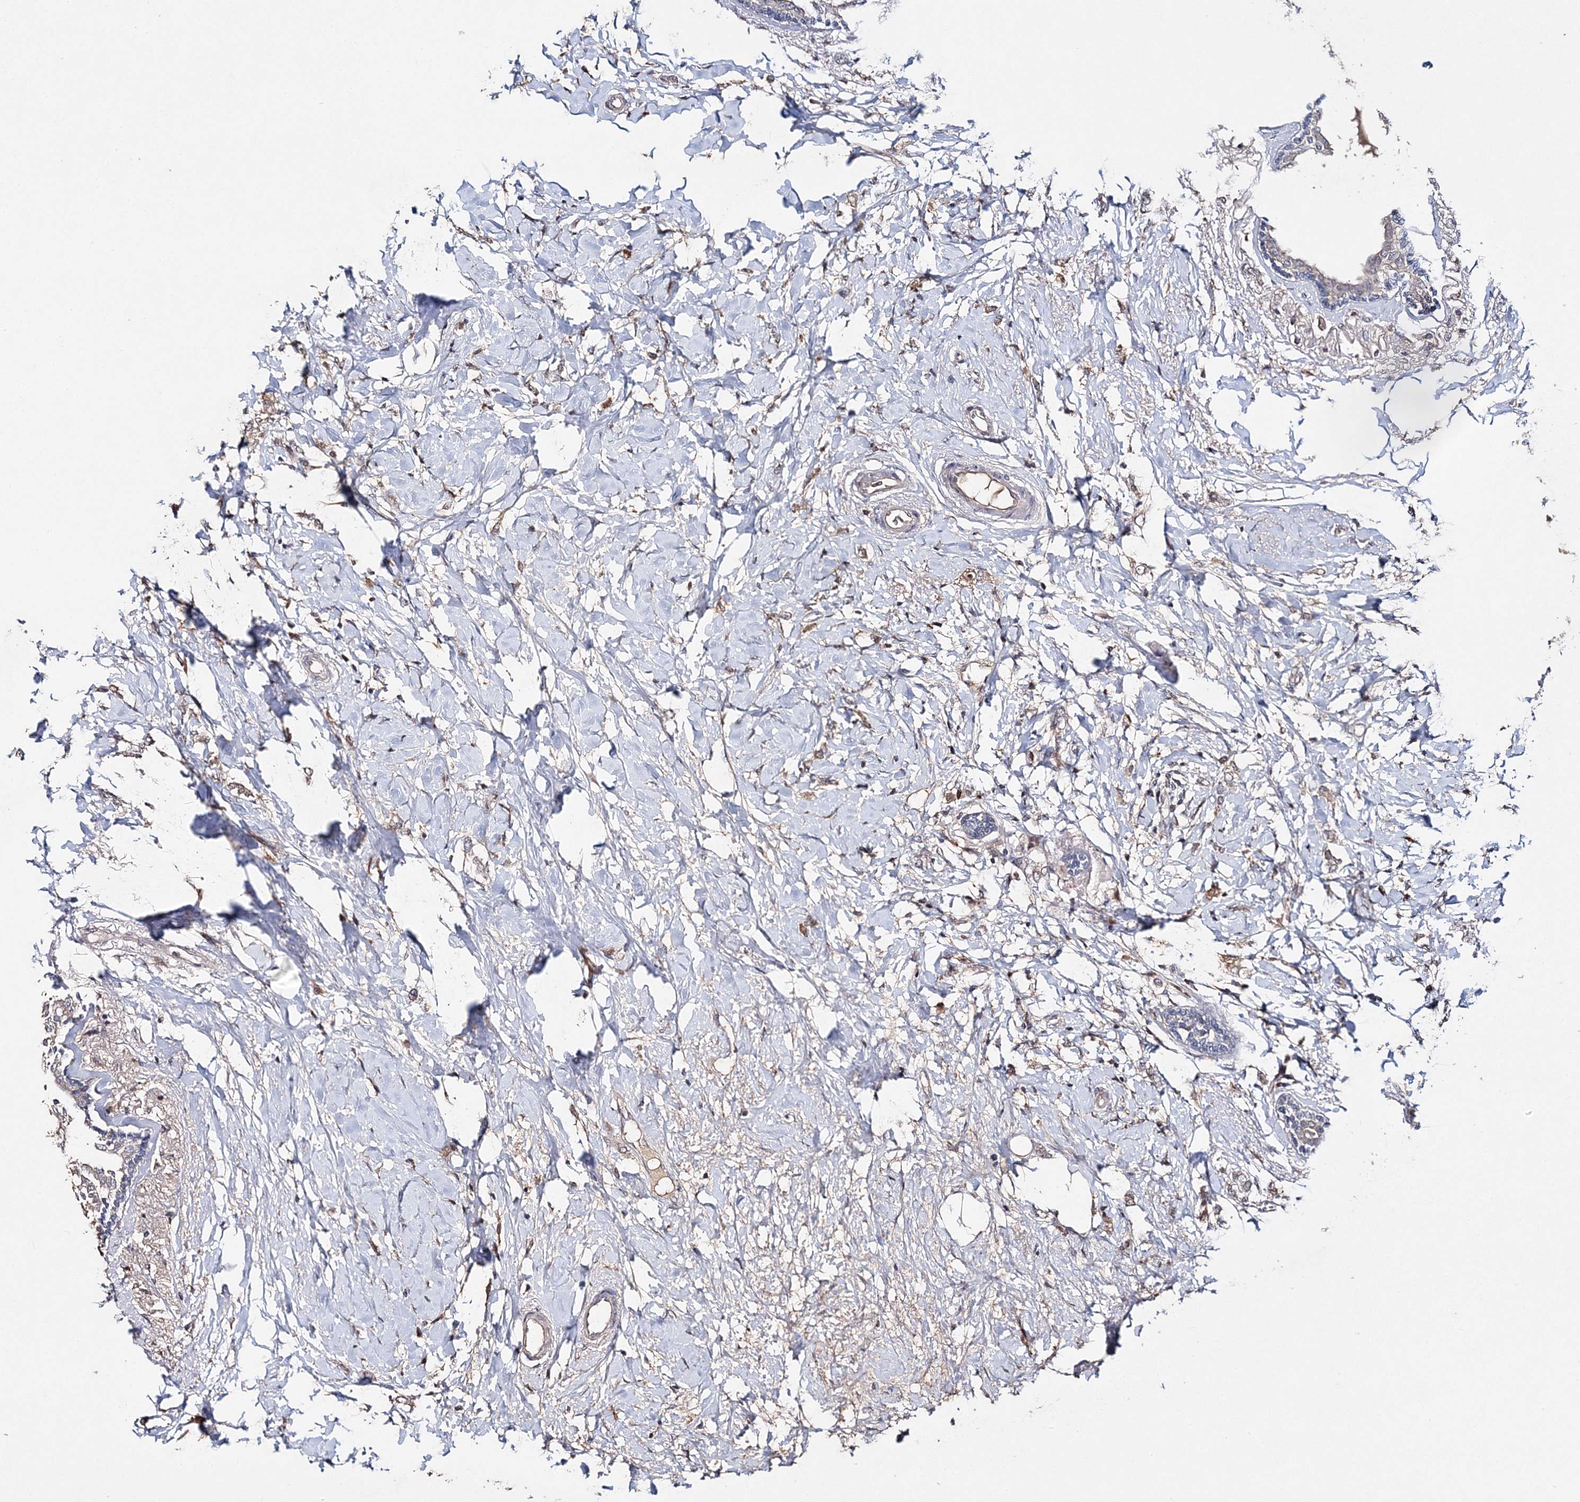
{"staining": {"intensity": "weak", "quantity": "25%-75%", "location": "cytoplasmic/membranous"}, "tissue": "breast cancer", "cell_type": "Tumor cells", "image_type": "cancer", "snomed": [{"axis": "morphology", "description": "Normal tissue, NOS"}, {"axis": "morphology", "description": "Lobular carcinoma"}, {"axis": "topography", "description": "Breast"}], "caption": "IHC photomicrograph of neoplastic tissue: lobular carcinoma (breast) stained using IHC displays low levels of weak protein expression localized specifically in the cytoplasmic/membranous of tumor cells, appearing as a cytoplasmic/membranous brown color.", "gene": "GJB5", "patient": {"sex": "female", "age": 47}}